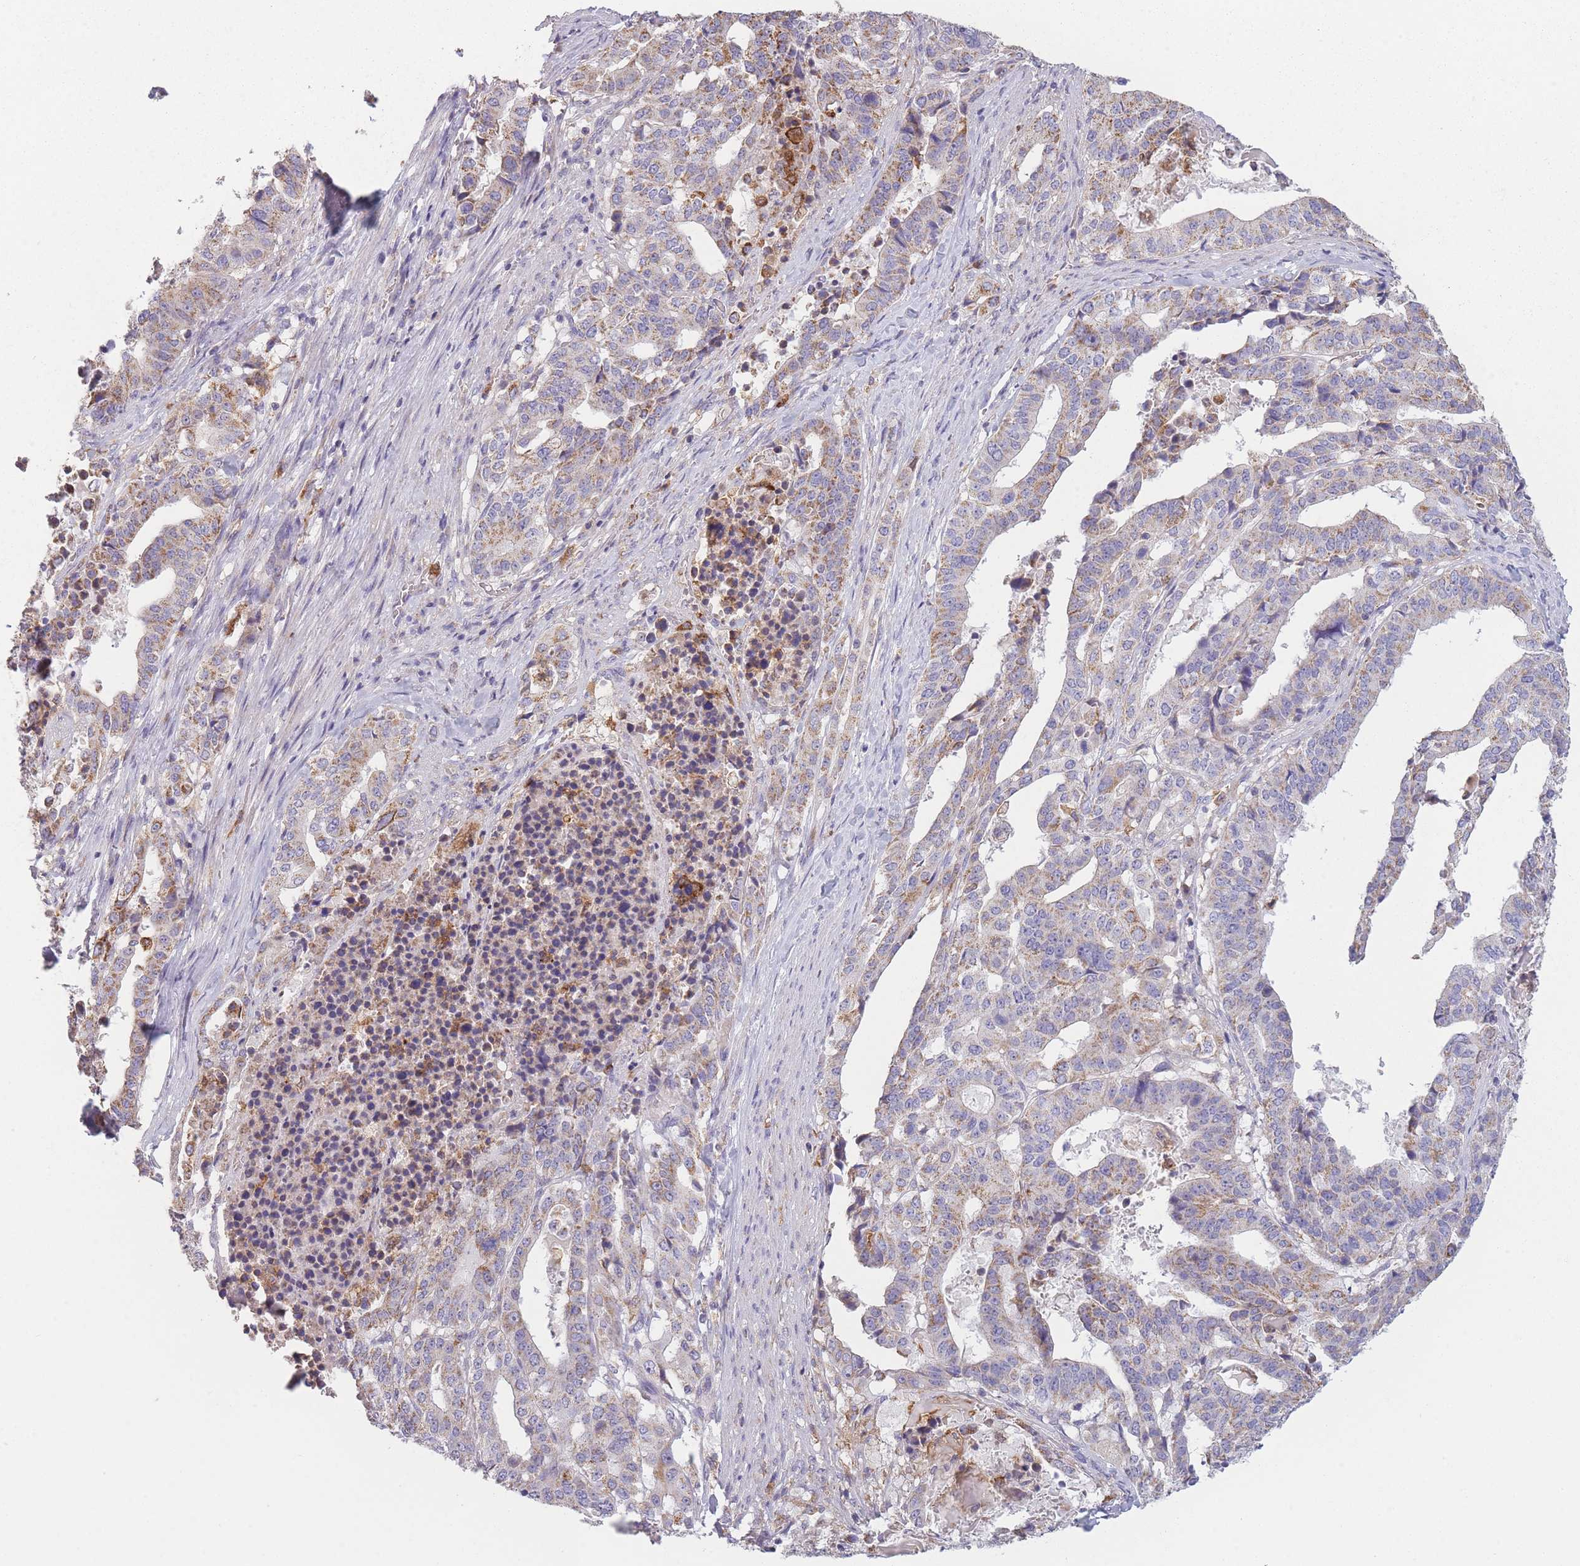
{"staining": {"intensity": "moderate", "quantity": "25%-75%", "location": "cytoplasmic/membranous"}, "tissue": "stomach cancer", "cell_type": "Tumor cells", "image_type": "cancer", "snomed": [{"axis": "morphology", "description": "Adenocarcinoma, NOS"}, {"axis": "topography", "description": "Stomach"}], "caption": "This photomicrograph reveals stomach cancer stained with IHC to label a protein in brown. The cytoplasmic/membranous of tumor cells show moderate positivity for the protein. Nuclei are counter-stained blue.", "gene": "PRAM1", "patient": {"sex": "male", "age": 48}}